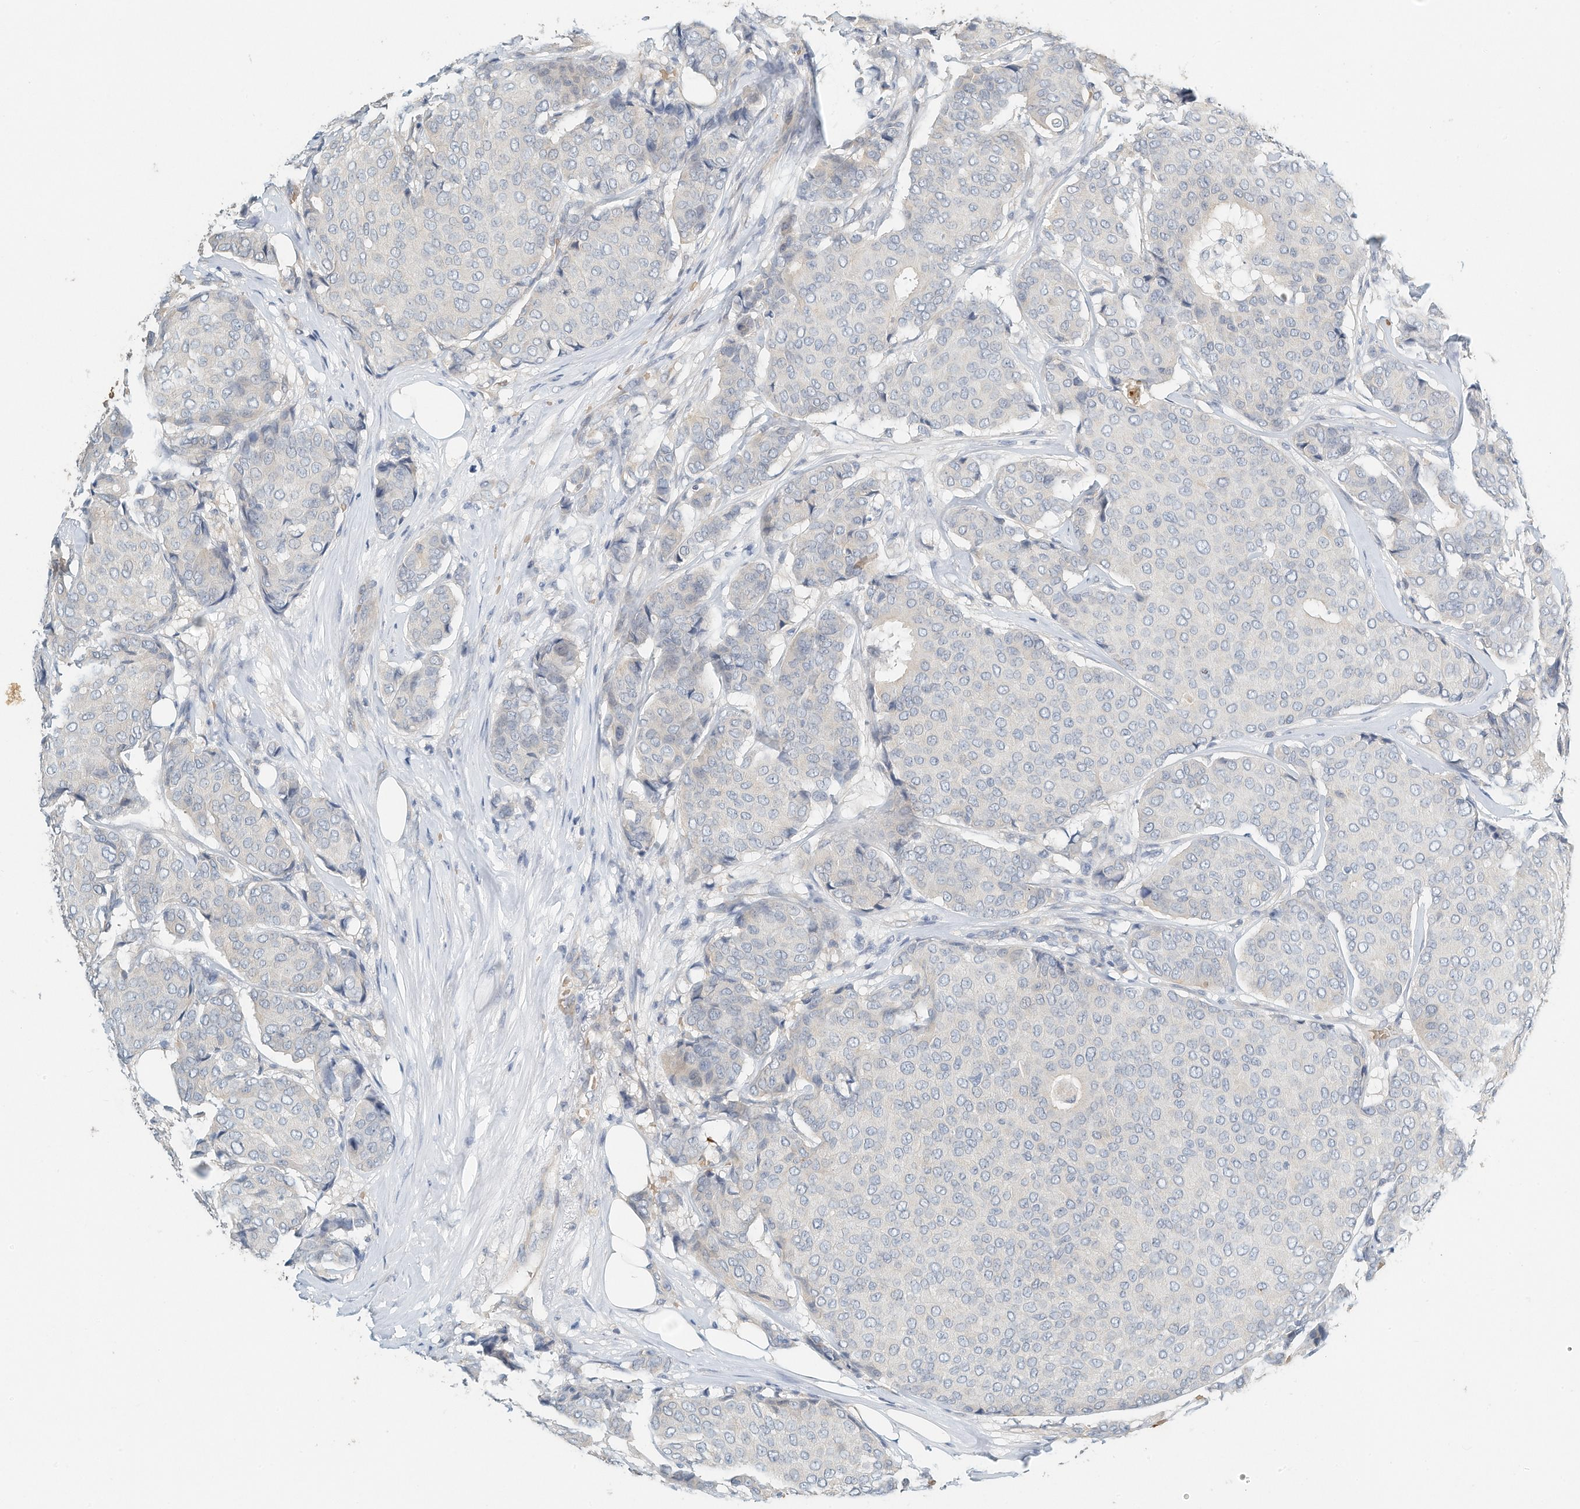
{"staining": {"intensity": "negative", "quantity": "none", "location": "none"}, "tissue": "breast cancer", "cell_type": "Tumor cells", "image_type": "cancer", "snomed": [{"axis": "morphology", "description": "Duct carcinoma"}, {"axis": "topography", "description": "Breast"}], "caption": "Infiltrating ductal carcinoma (breast) was stained to show a protein in brown. There is no significant staining in tumor cells. Nuclei are stained in blue.", "gene": "RCAN3", "patient": {"sex": "female", "age": 75}}